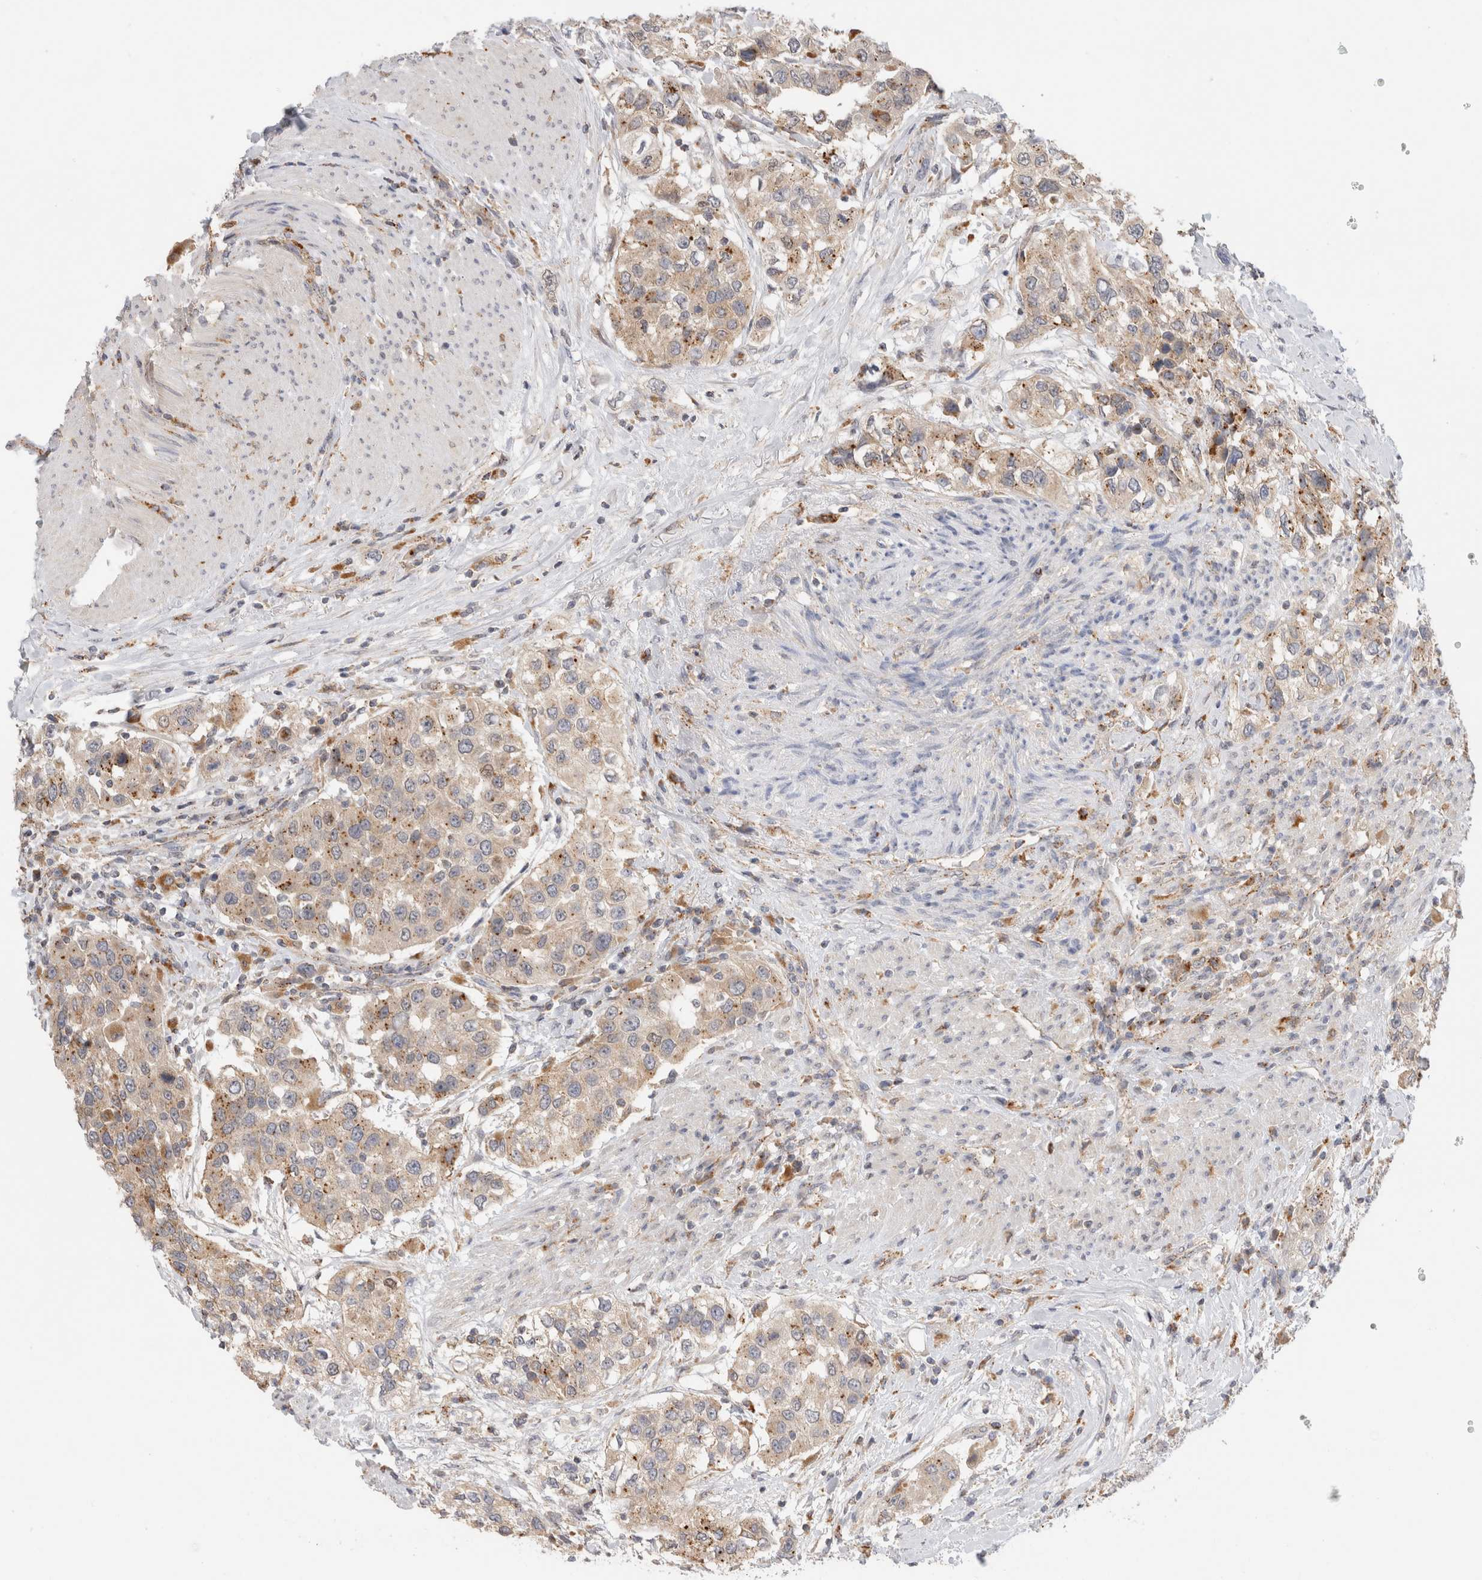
{"staining": {"intensity": "moderate", "quantity": ">75%", "location": "cytoplasmic/membranous"}, "tissue": "urothelial cancer", "cell_type": "Tumor cells", "image_type": "cancer", "snomed": [{"axis": "morphology", "description": "Urothelial carcinoma, High grade"}, {"axis": "topography", "description": "Urinary bladder"}], "caption": "Protein staining reveals moderate cytoplasmic/membranous expression in approximately >75% of tumor cells in urothelial carcinoma (high-grade).", "gene": "GNS", "patient": {"sex": "female", "age": 80}}